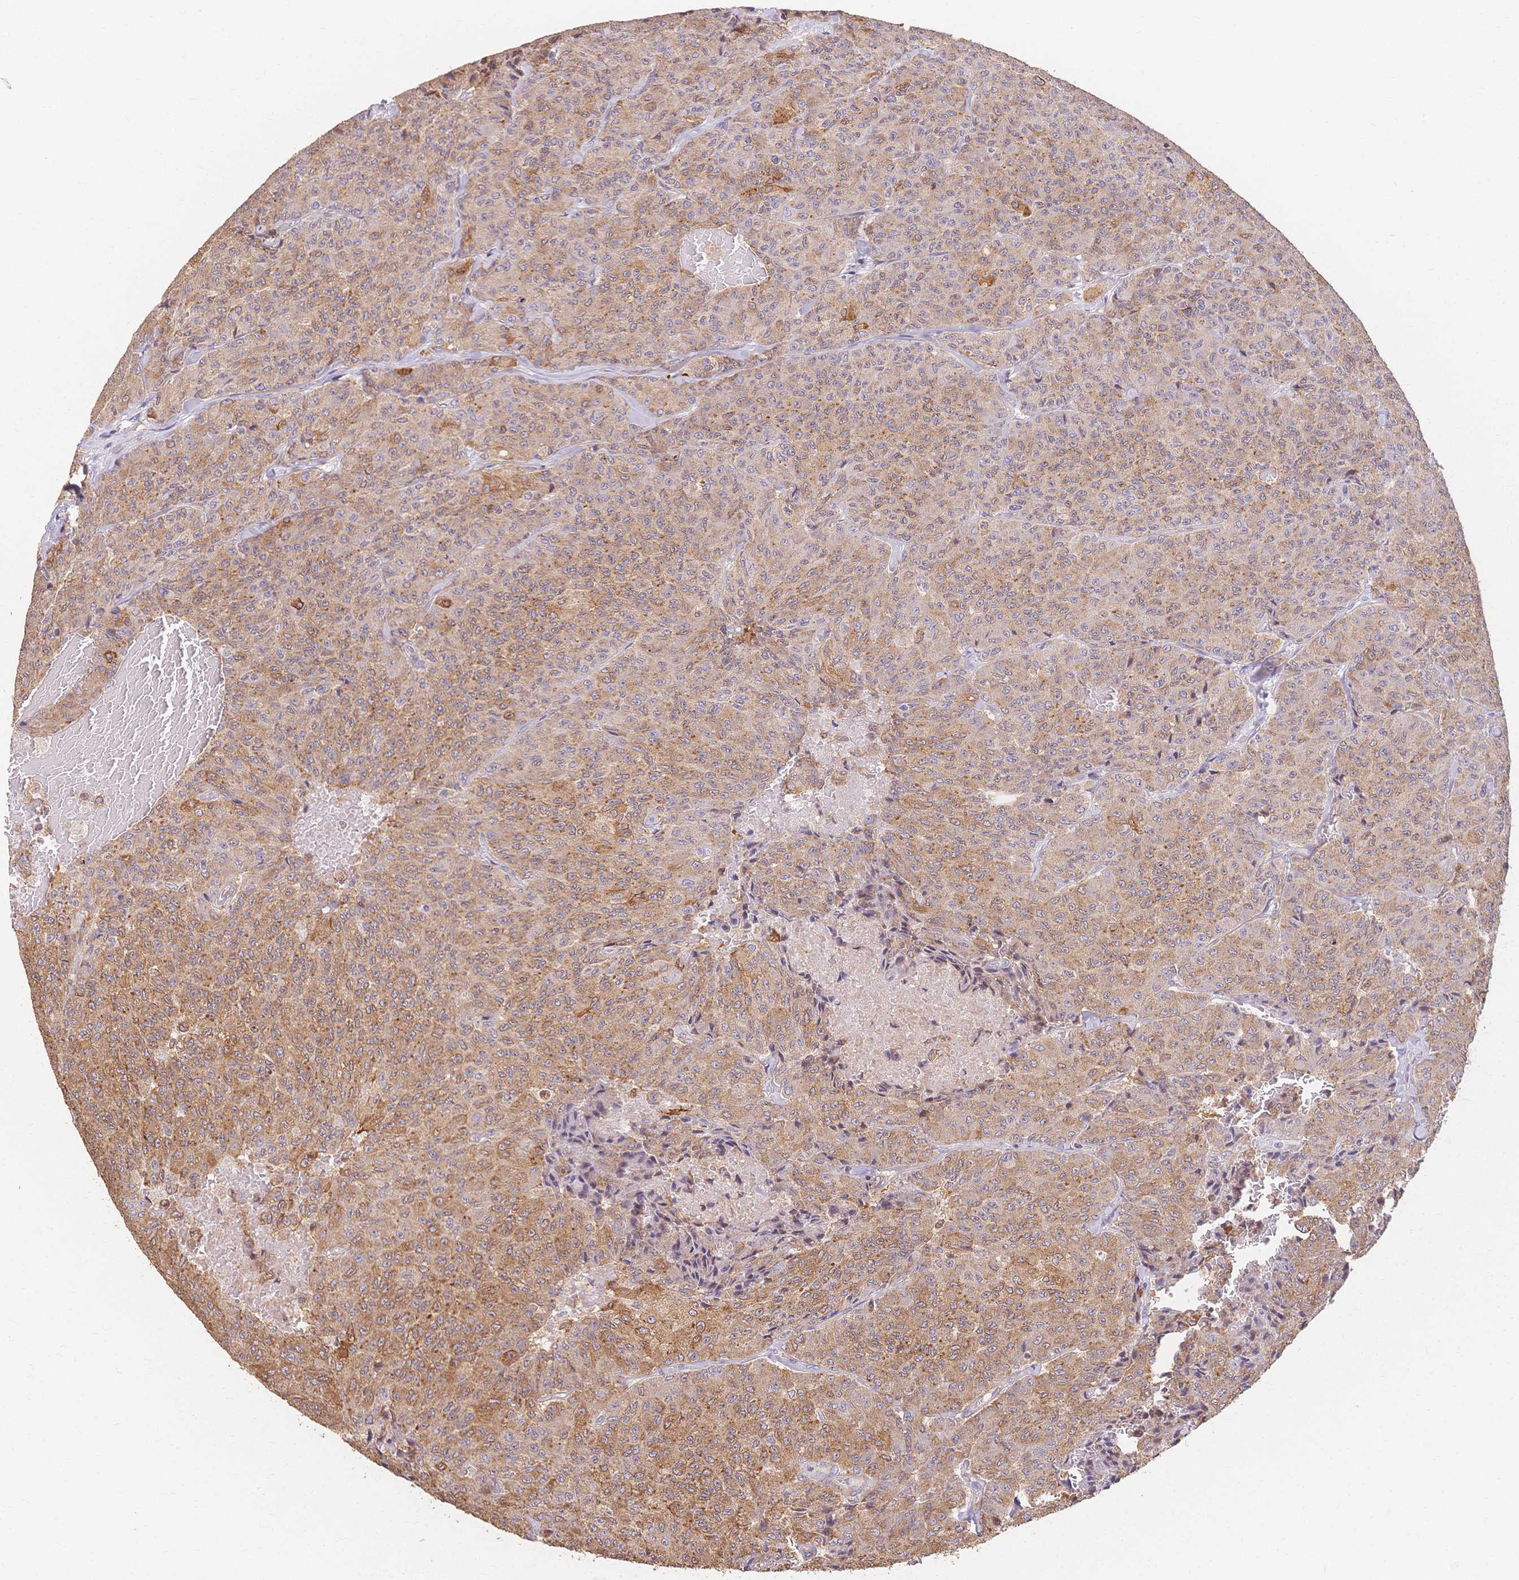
{"staining": {"intensity": "moderate", "quantity": ">75%", "location": "cytoplasmic/membranous"}, "tissue": "carcinoid", "cell_type": "Tumor cells", "image_type": "cancer", "snomed": [{"axis": "morphology", "description": "Carcinoid, malignant, NOS"}, {"axis": "topography", "description": "Lung"}], "caption": "Protein expression analysis of carcinoid demonstrates moderate cytoplasmic/membranous expression in approximately >75% of tumor cells. The staining was performed using DAB, with brown indicating positive protein expression. Nuclei are stained blue with hematoxylin.", "gene": "HS3ST5", "patient": {"sex": "male", "age": 71}}